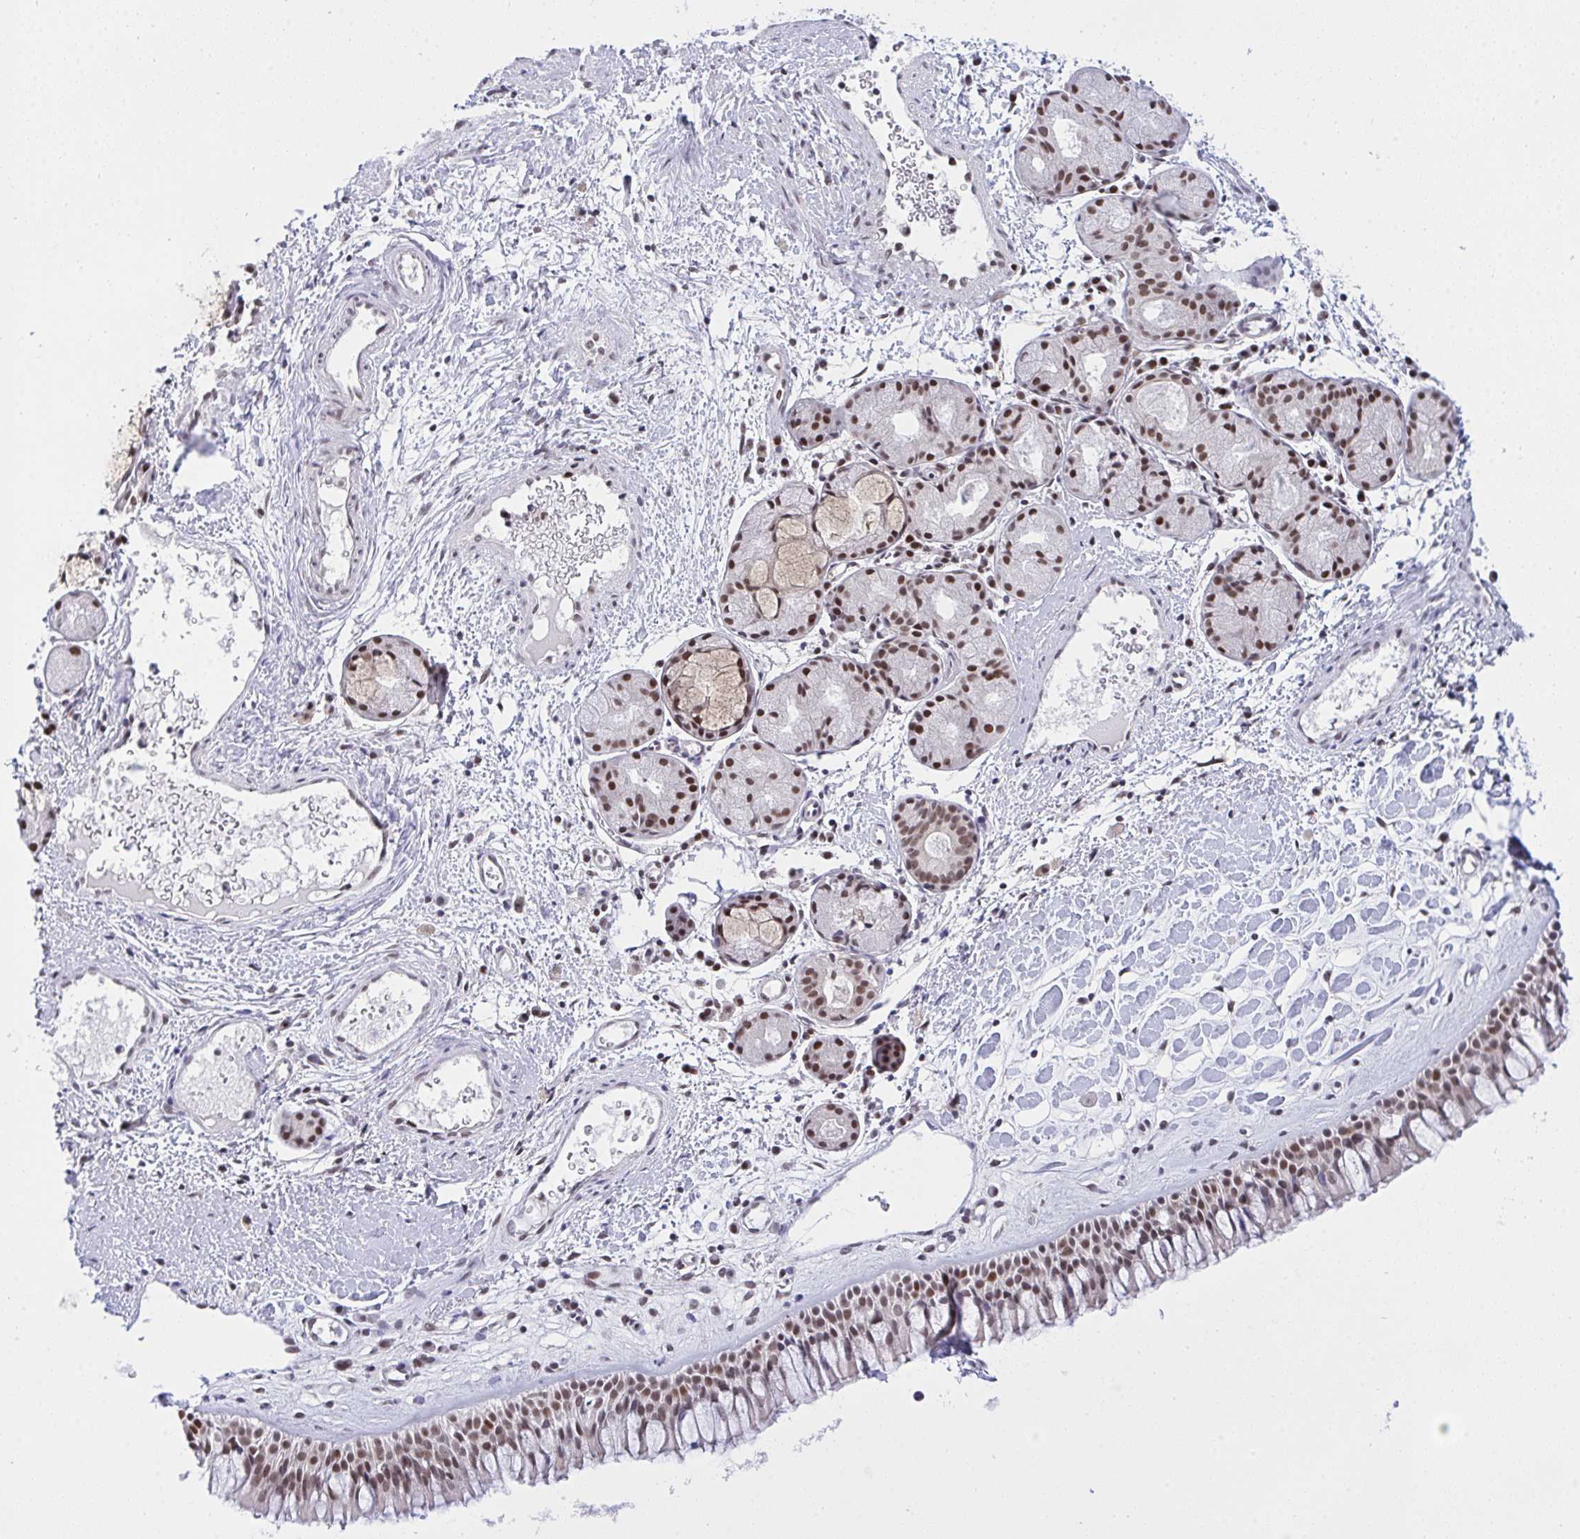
{"staining": {"intensity": "moderate", "quantity": ">75%", "location": "nuclear"}, "tissue": "nasopharynx", "cell_type": "Respiratory epithelial cells", "image_type": "normal", "snomed": [{"axis": "morphology", "description": "Normal tissue, NOS"}, {"axis": "topography", "description": "Nasopharynx"}], "caption": "A photomicrograph of human nasopharynx stained for a protein demonstrates moderate nuclear brown staining in respiratory epithelial cells. (brown staining indicates protein expression, while blue staining denotes nuclei).", "gene": "RFC4", "patient": {"sex": "male", "age": 65}}